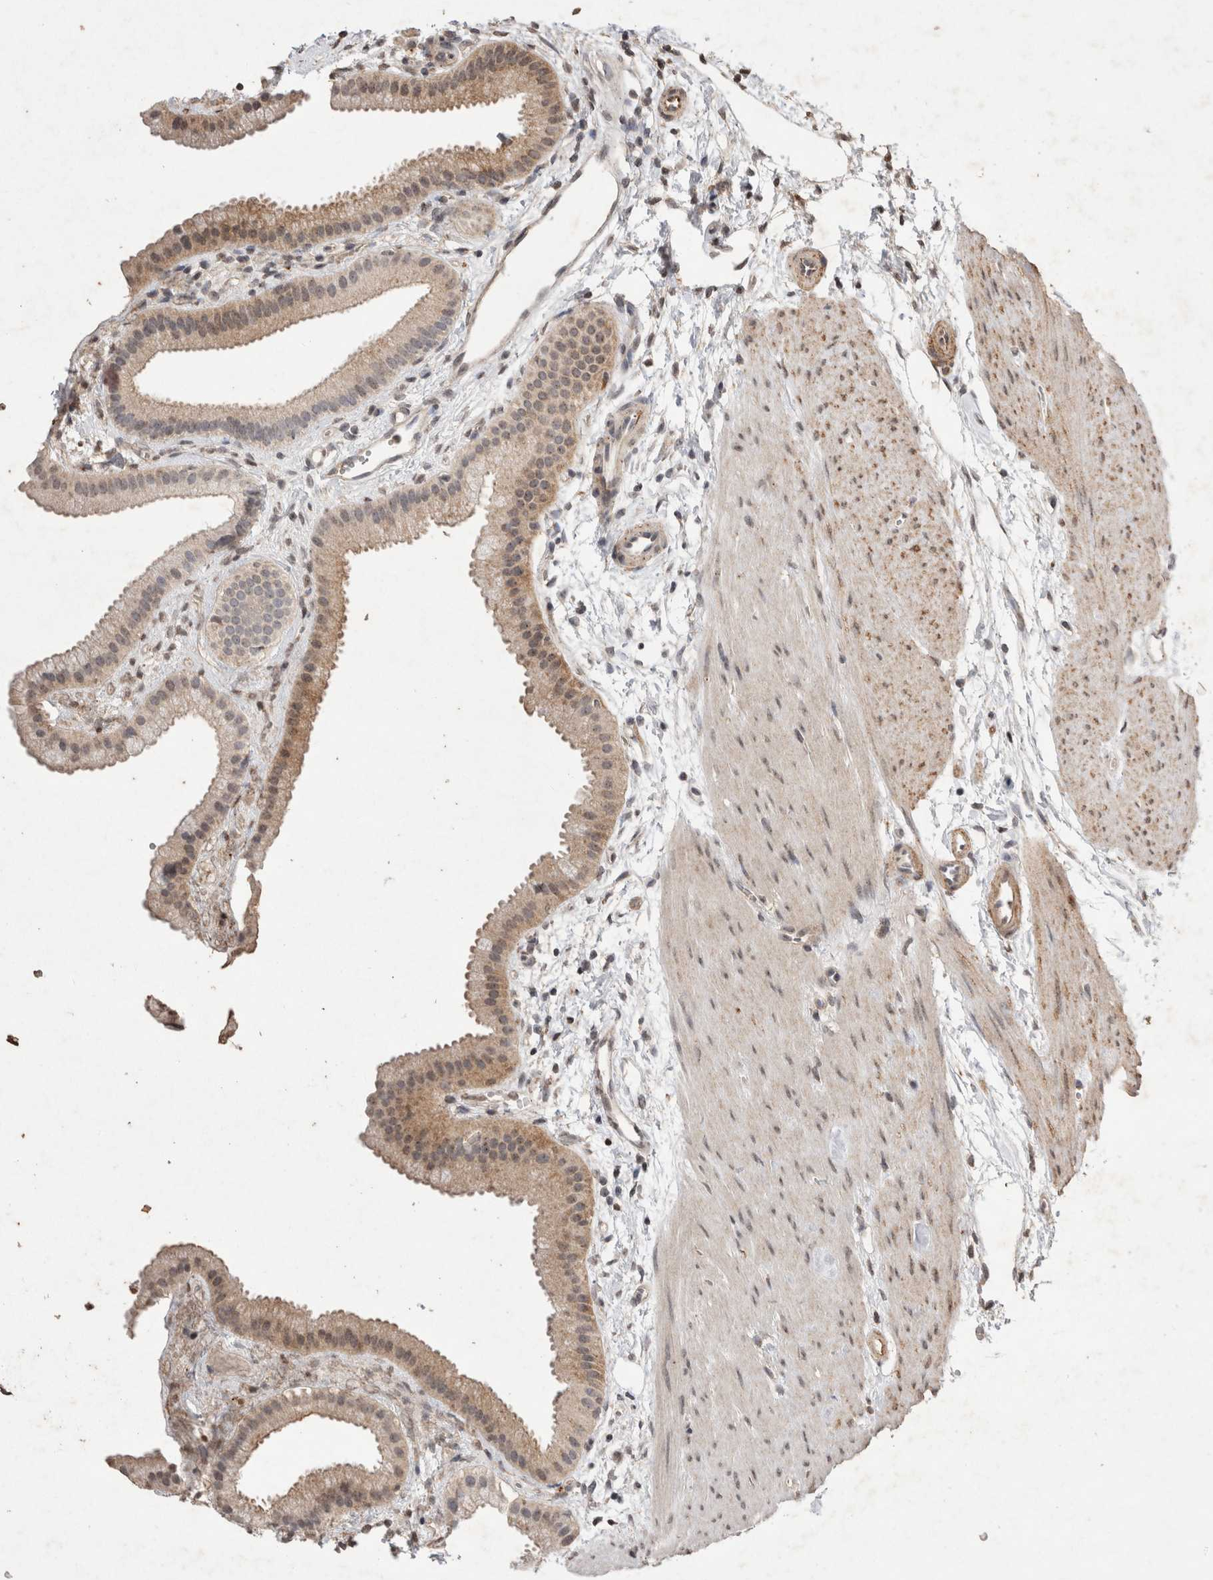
{"staining": {"intensity": "moderate", "quantity": "25%-75%", "location": "cytoplasmic/membranous,nuclear"}, "tissue": "gallbladder", "cell_type": "Glandular cells", "image_type": "normal", "snomed": [{"axis": "morphology", "description": "Normal tissue, NOS"}, {"axis": "topography", "description": "Gallbladder"}], "caption": "Benign gallbladder exhibits moderate cytoplasmic/membranous,nuclear expression in approximately 25%-75% of glandular cells The staining was performed using DAB, with brown indicating positive protein expression. Nuclei are stained blue with hematoxylin..", "gene": "STK11", "patient": {"sex": "female", "age": 64}}